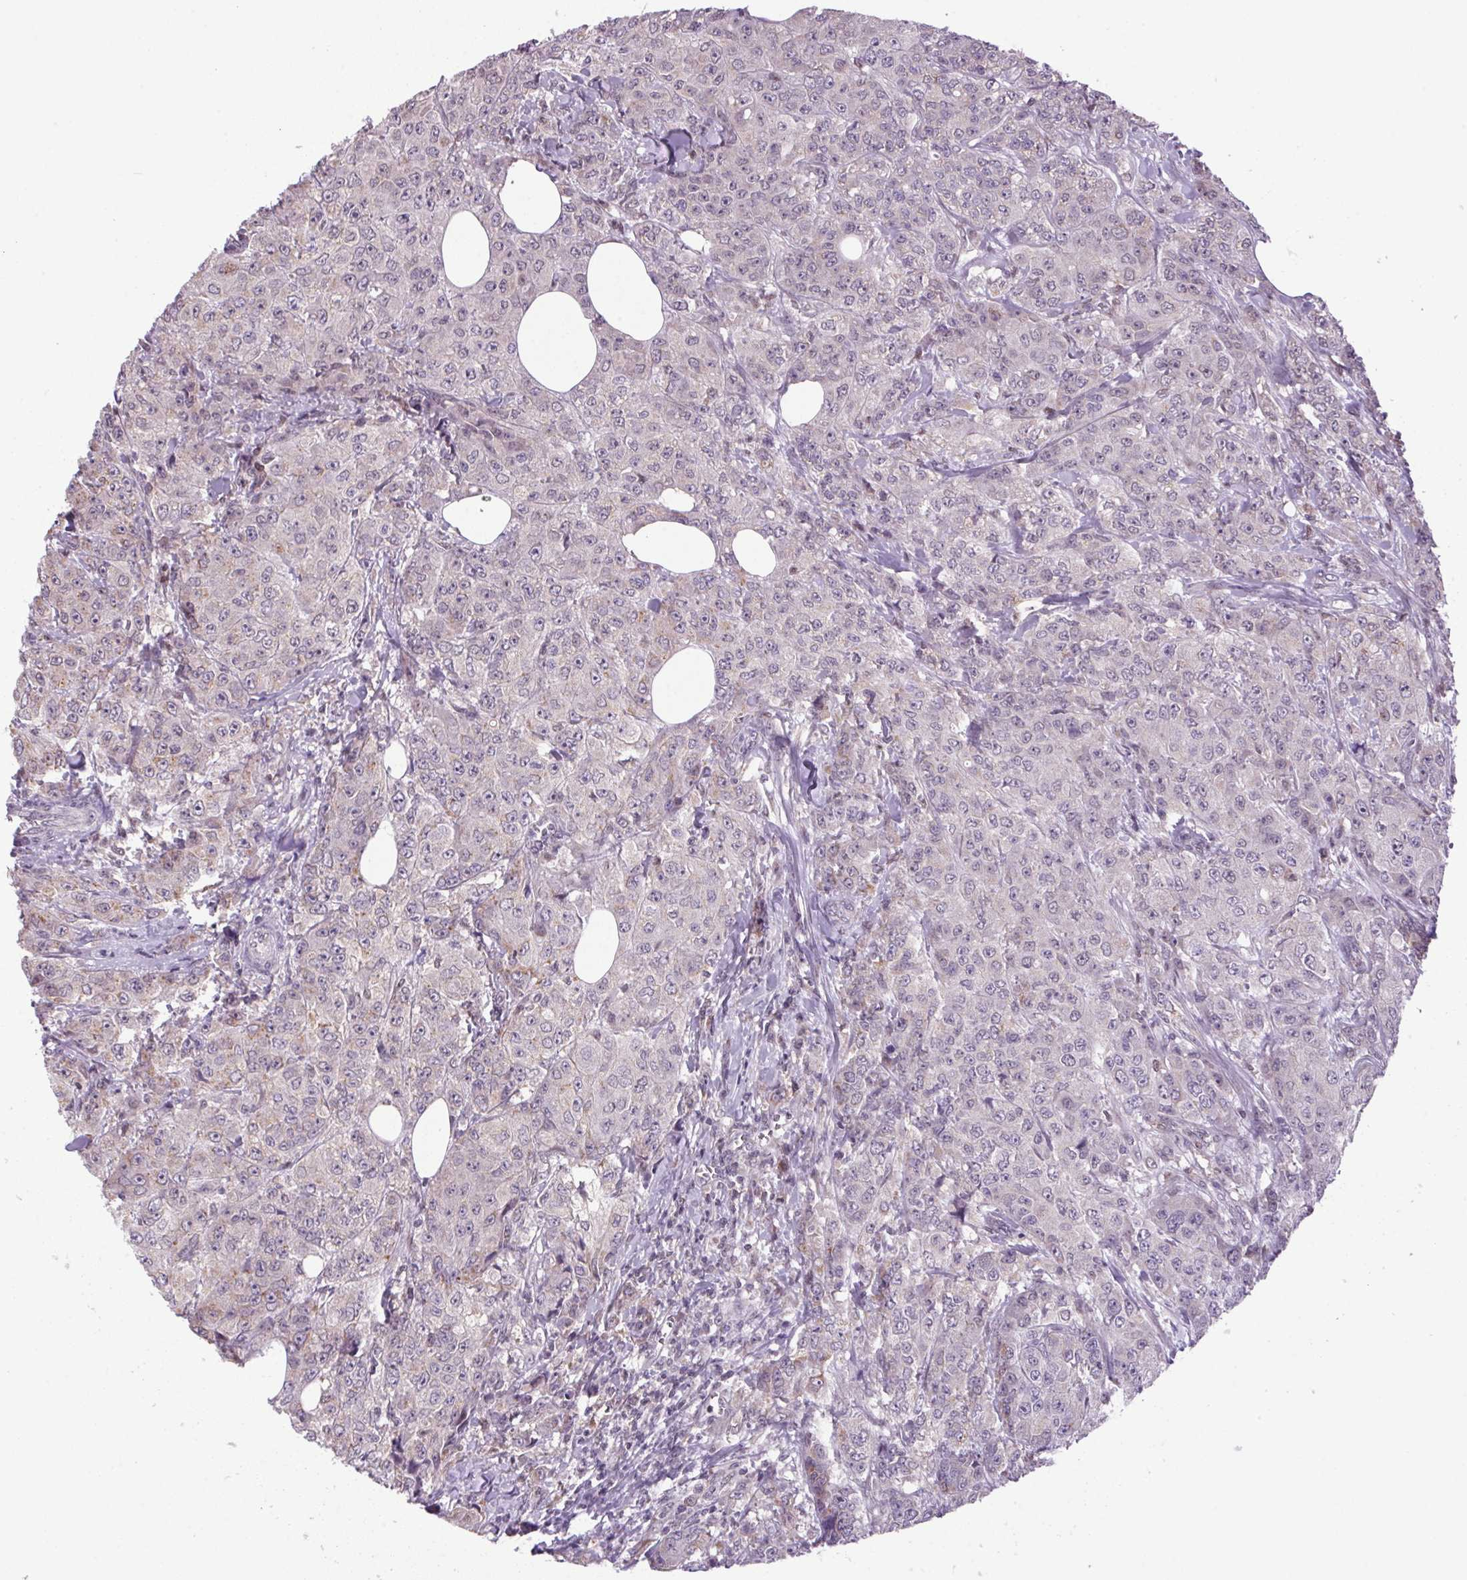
{"staining": {"intensity": "weak", "quantity": "<25%", "location": "cytoplasmic/membranous"}, "tissue": "breast cancer", "cell_type": "Tumor cells", "image_type": "cancer", "snomed": [{"axis": "morphology", "description": "Normal tissue, NOS"}, {"axis": "morphology", "description": "Duct carcinoma"}, {"axis": "topography", "description": "Breast"}], "caption": "Immunohistochemistry of human breast cancer reveals no positivity in tumor cells. (Brightfield microscopy of DAB (3,3'-diaminobenzidine) immunohistochemistry at high magnification).", "gene": "AKR1E2", "patient": {"sex": "female", "age": 43}}